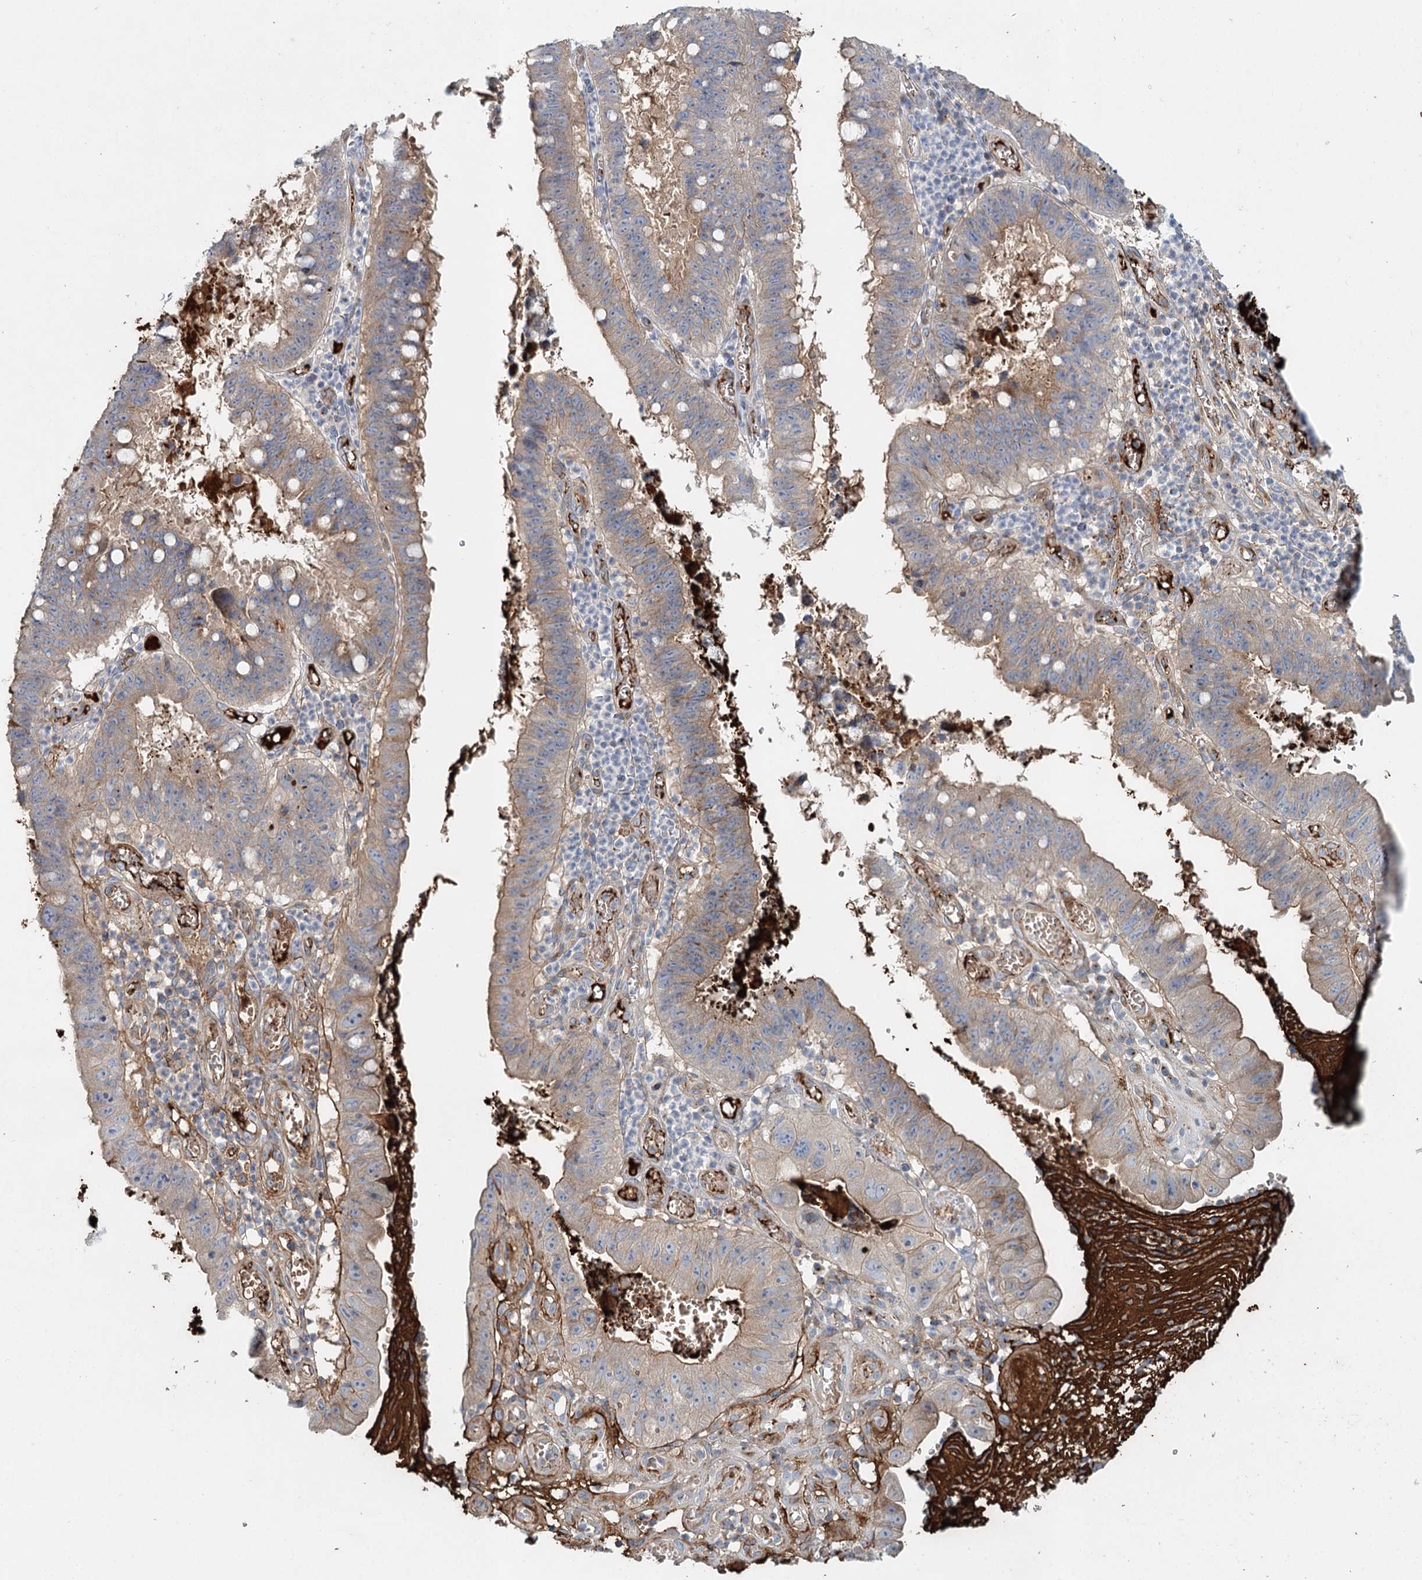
{"staining": {"intensity": "weak", "quantity": "25%-75%", "location": "cytoplasmic/membranous"}, "tissue": "stomach cancer", "cell_type": "Tumor cells", "image_type": "cancer", "snomed": [{"axis": "morphology", "description": "Adenocarcinoma, NOS"}, {"axis": "topography", "description": "Stomach"}], "caption": "High-magnification brightfield microscopy of stomach cancer stained with DAB (brown) and counterstained with hematoxylin (blue). tumor cells exhibit weak cytoplasmic/membranous expression is present in about25%-75% of cells.", "gene": "ALKBH8", "patient": {"sex": "male", "age": 59}}